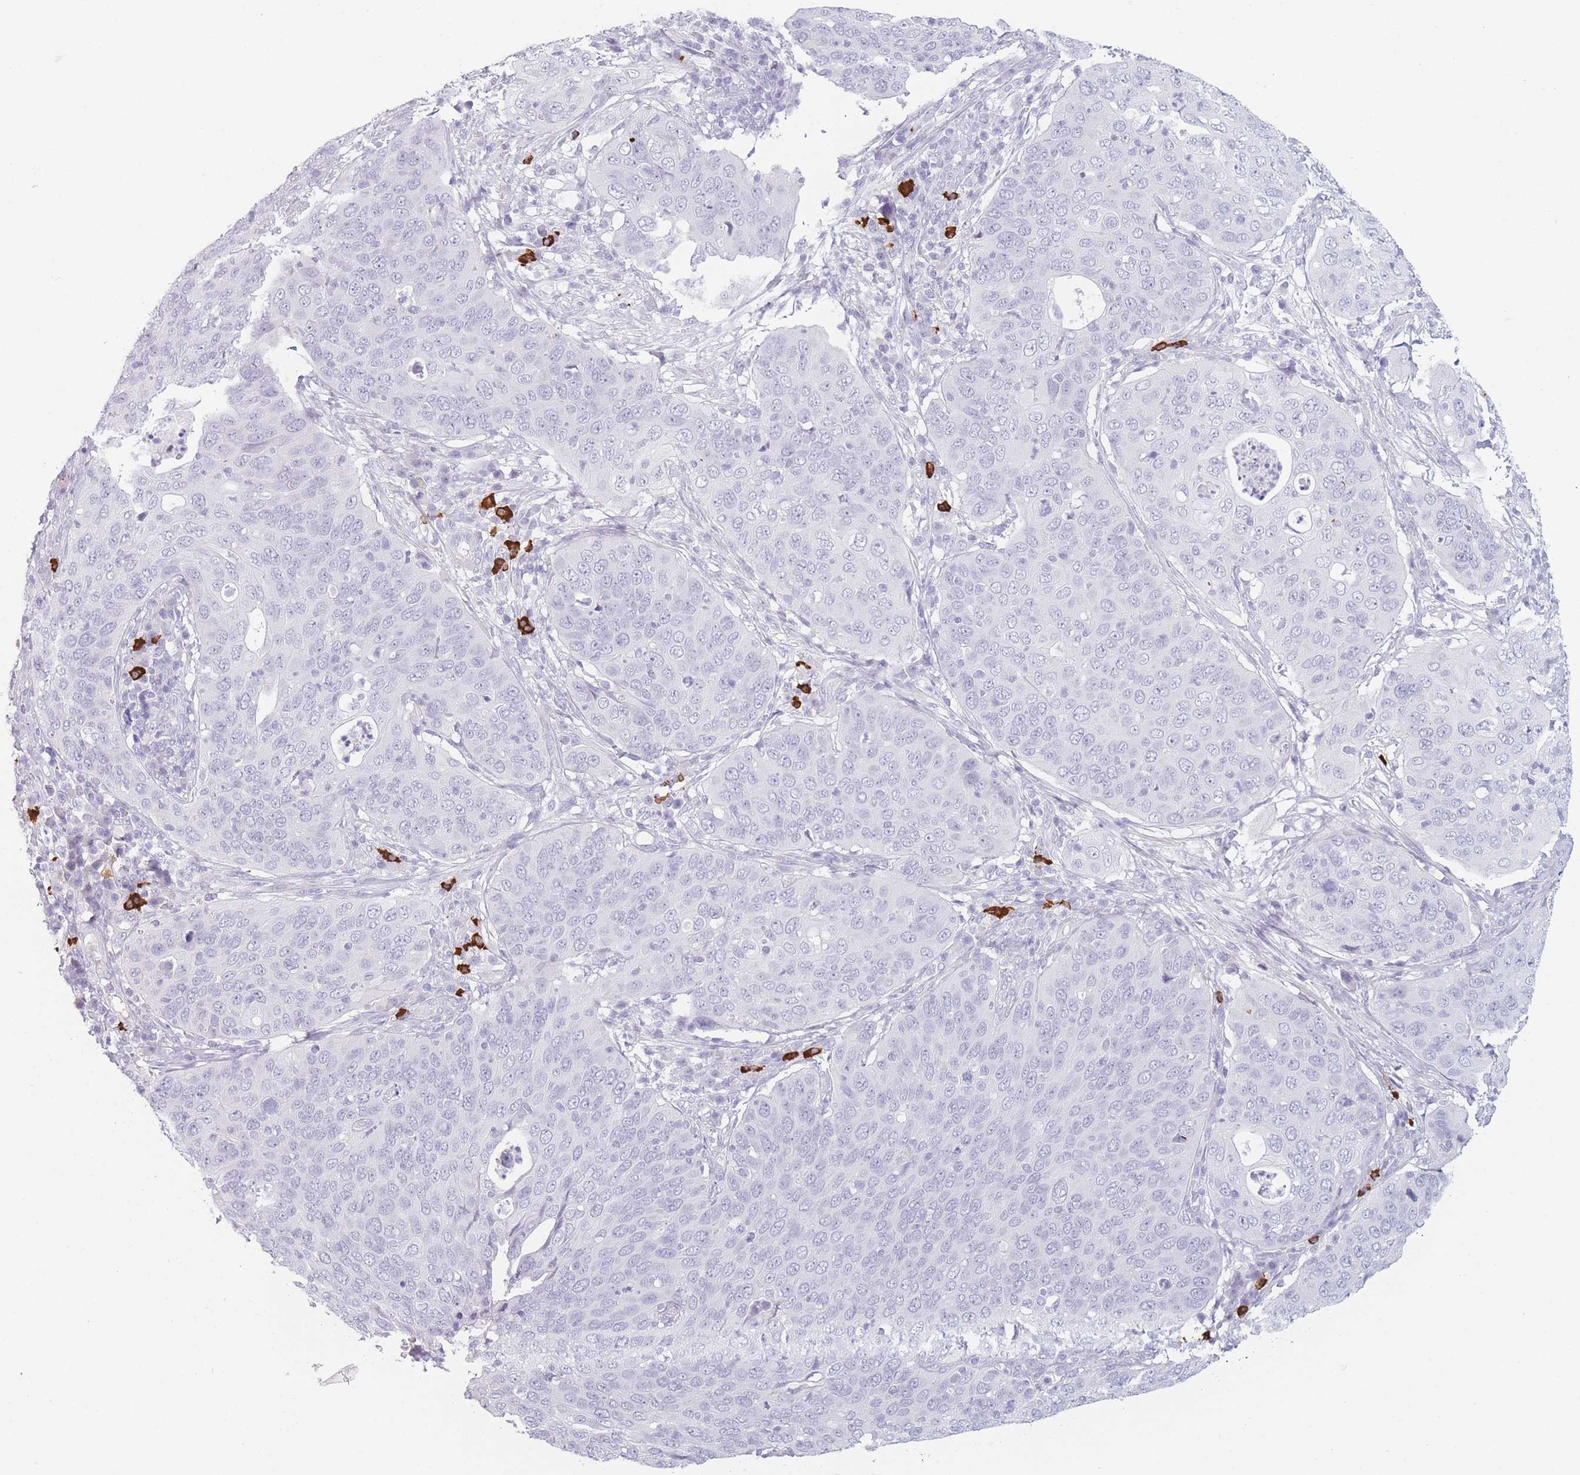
{"staining": {"intensity": "negative", "quantity": "none", "location": "none"}, "tissue": "cervical cancer", "cell_type": "Tumor cells", "image_type": "cancer", "snomed": [{"axis": "morphology", "description": "Squamous cell carcinoma, NOS"}, {"axis": "topography", "description": "Cervix"}], "caption": "A micrograph of human squamous cell carcinoma (cervical) is negative for staining in tumor cells.", "gene": "PLEKHG2", "patient": {"sex": "female", "age": 36}}